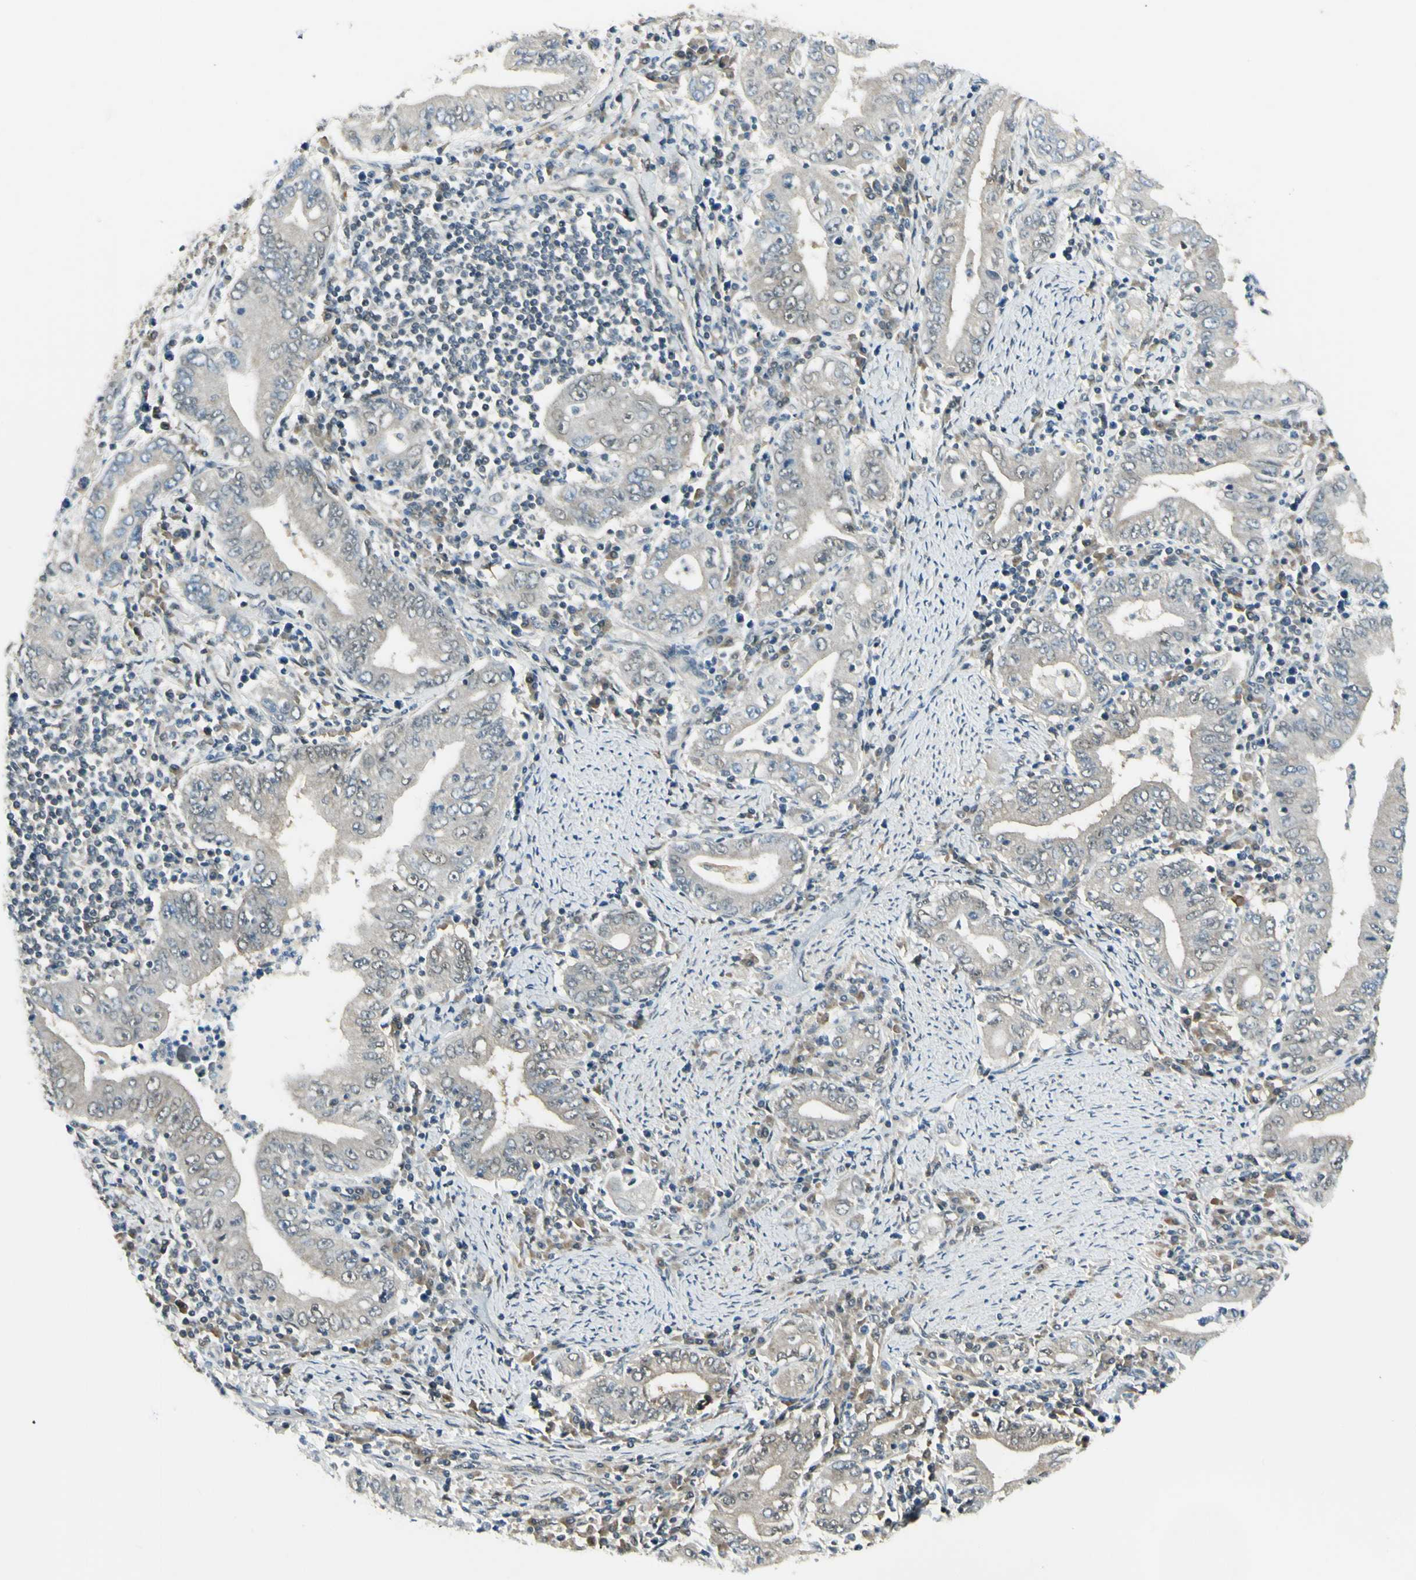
{"staining": {"intensity": "negative", "quantity": "none", "location": "none"}, "tissue": "stomach cancer", "cell_type": "Tumor cells", "image_type": "cancer", "snomed": [{"axis": "morphology", "description": "Normal tissue, NOS"}, {"axis": "morphology", "description": "Adenocarcinoma, NOS"}, {"axis": "topography", "description": "Esophagus"}, {"axis": "topography", "description": "Stomach, upper"}, {"axis": "topography", "description": "Peripheral nerve tissue"}], "caption": "Tumor cells show no significant positivity in stomach cancer (adenocarcinoma). (Immunohistochemistry, brightfield microscopy, high magnification).", "gene": "PSMD5", "patient": {"sex": "male", "age": 62}}